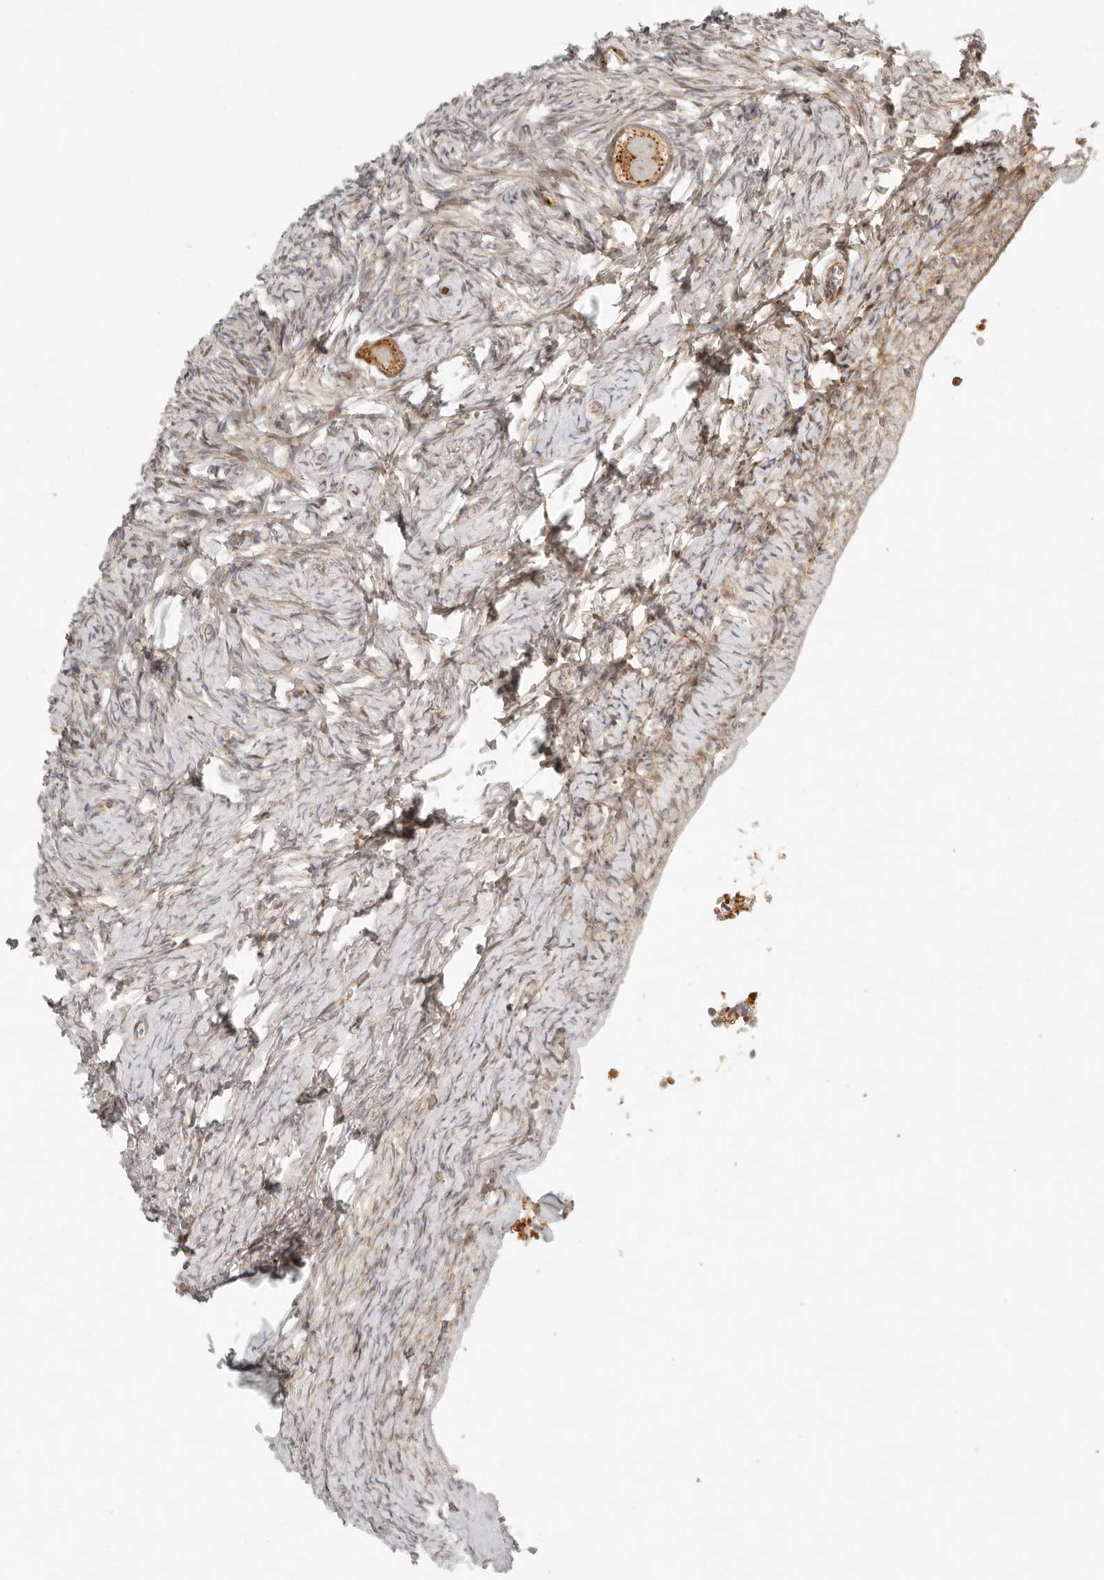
{"staining": {"intensity": "moderate", "quantity": ">75%", "location": "cytoplasmic/membranous"}, "tissue": "ovary", "cell_type": "Follicle cells", "image_type": "normal", "snomed": [{"axis": "morphology", "description": "Normal tissue, NOS"}, {"axis": "topography", "description": "Ovary"}], "caption": "Human ovary stained with a brown dye reveals moderate cytoplasmic/membranous positive positivity in about >75% of follicle cells.", "gene": "KLHL38", "patient": {"sex": "female", "age": 27}}